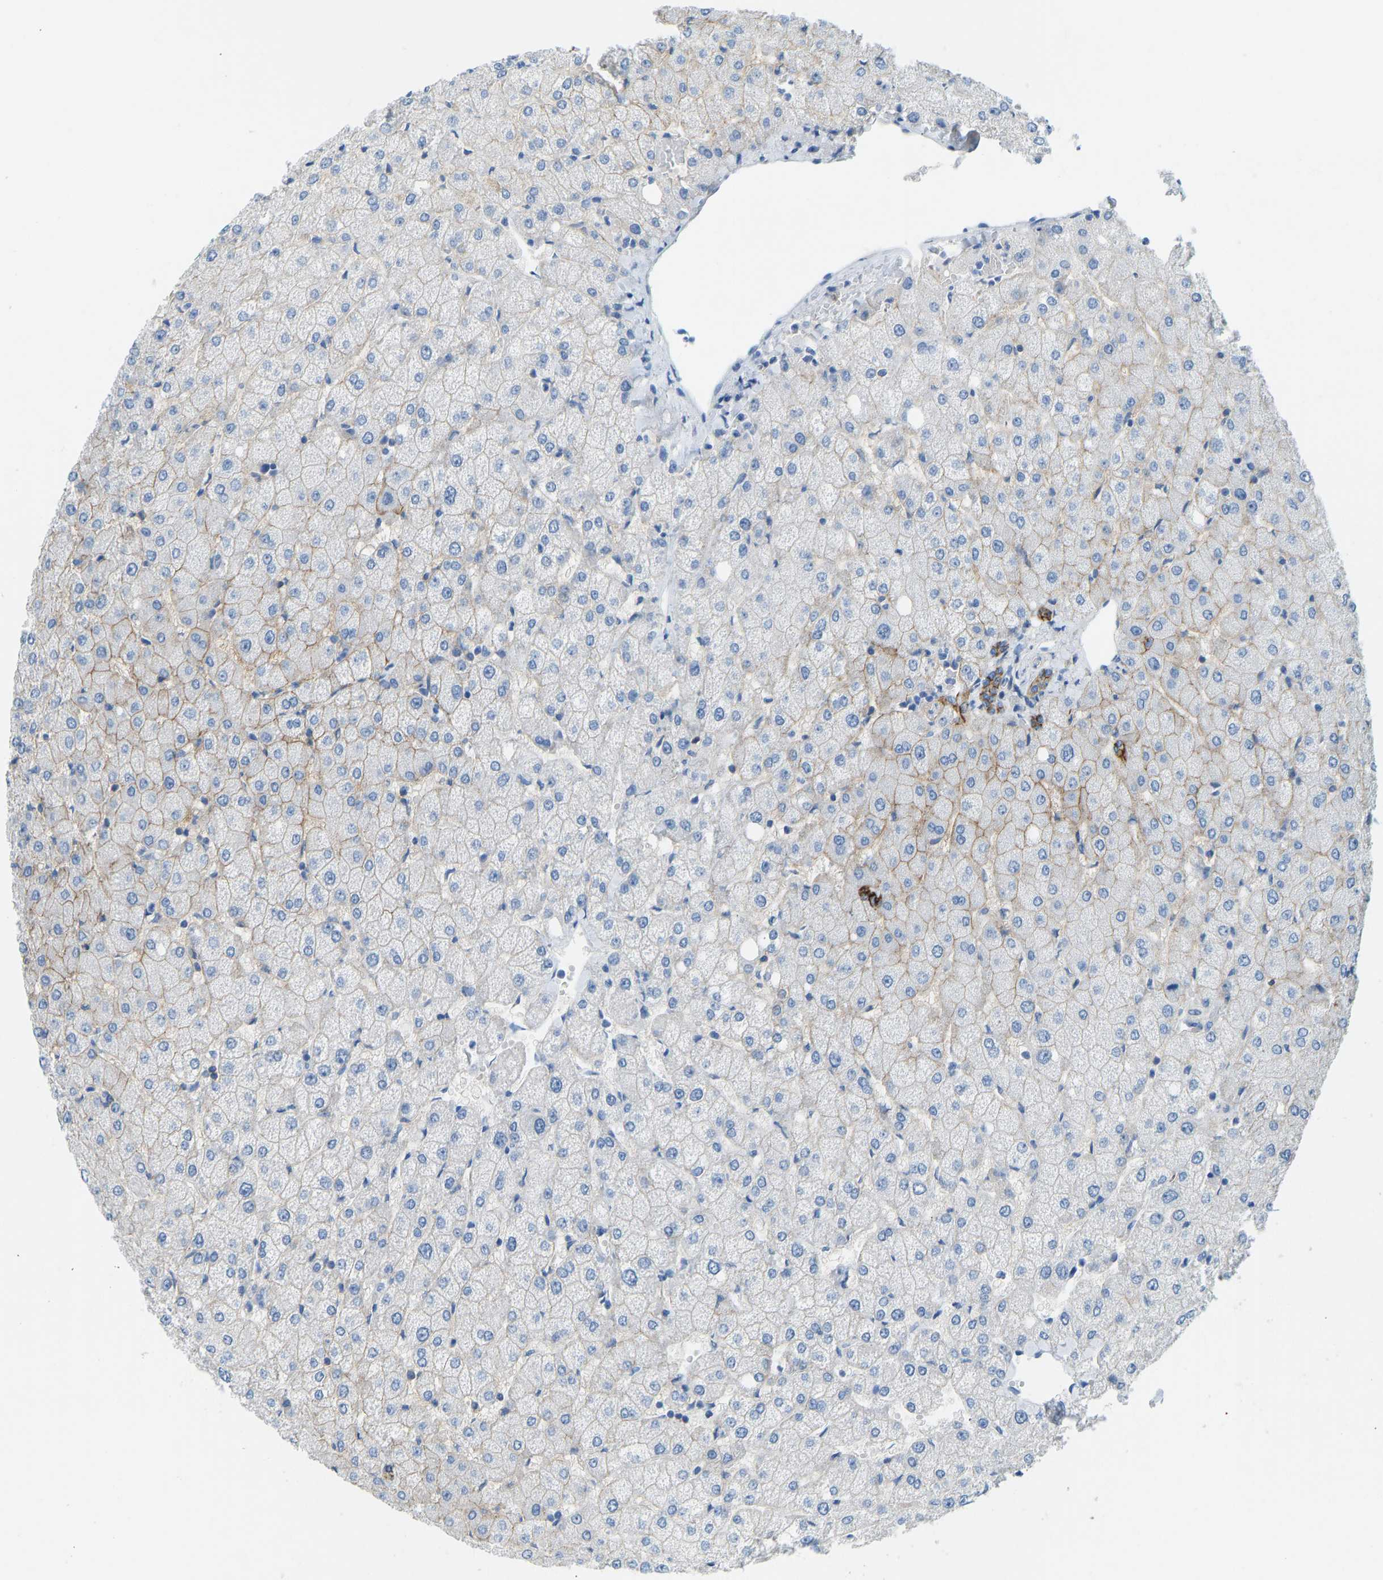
{"staining": {"intensity": "moderate", "quantity": ">75%", "location": "cytoplasmic/membranous"}, "tissue": "liver", "cell_type": "Cholangiocytes", "image_type": "normal", "snomed": [{"axis": "morphology", "description": "Normal tissue, NOS"}, {"axis": "topography", "description": "Liver"}], "caption": "Immunohistochemistry (DAB (3,3'-diaminobenzidine)) staining of unremarkable human liver shows moderate cytoplasmic/membranous protein staining in about >75% of cholangiocytes. (brown staining indicates protein expression, while blue staining denotes nuclei).", "gene": "ATP1A1", "patient": {"sex": "female", "age": 54}}